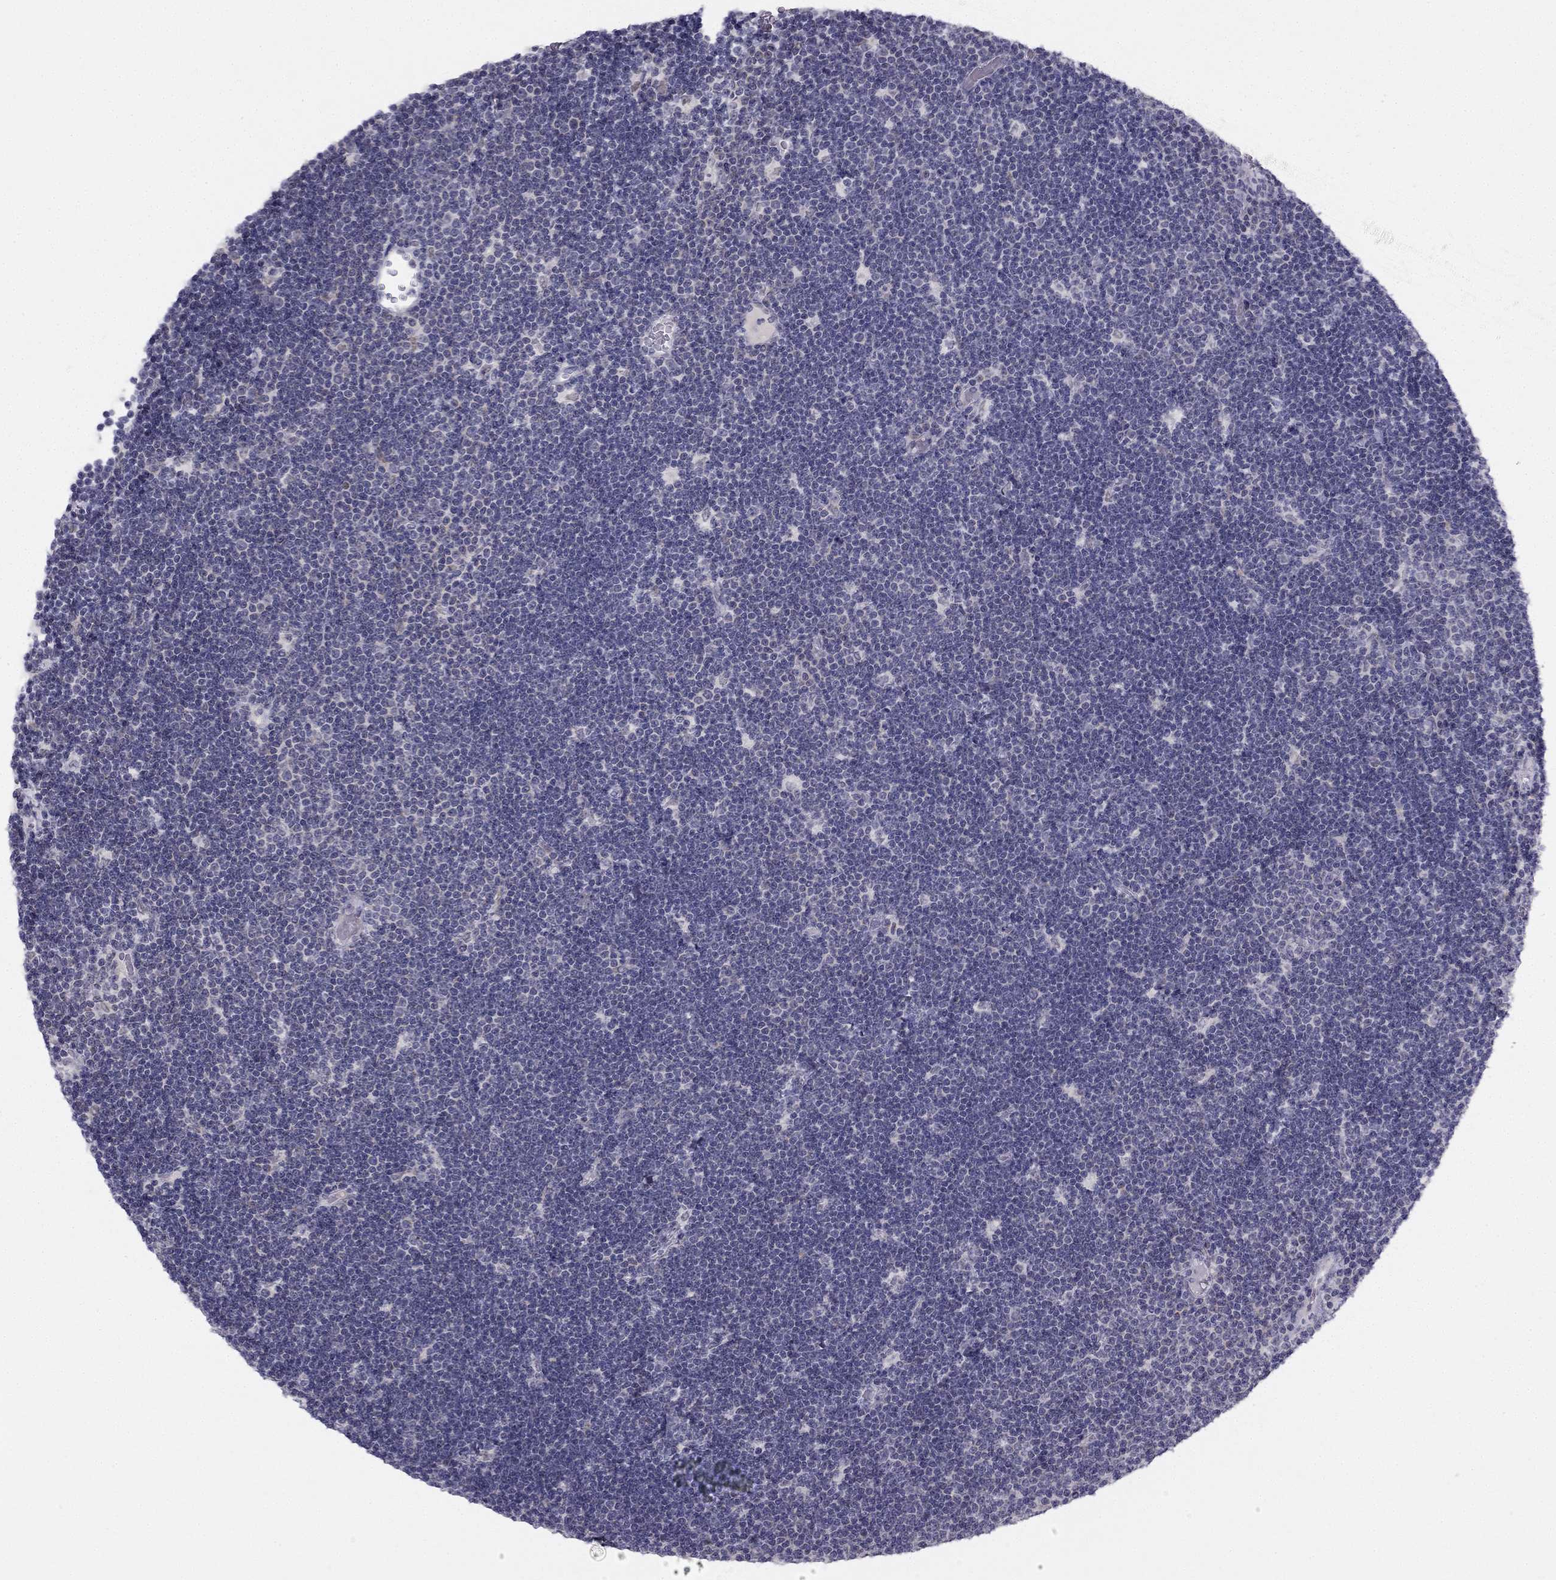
{"staining": {"intensity": "negative", "quantity": "none", "location": "none"}, "tissue": "lymphoma", "cell_type": "Tumor cells", "image_type": "cancer", "snomed": [{"axis": "morphology", "description": "Malignant lymphoma, non-Hodgkin's type, Low grade"}, {"axis": "topography", "description": "Brain"}], "caption": "This micrograph is of malignant lymphoma, non-Hodgkin's type (low-grade) stained with immunohistochemistry (IHC) to label a protein in brown with the nuclei are counter-stained blue. There is no positivity in tumor cells.", "gene": "TRPS1", "patient": {"sex": "female", "age": 66}}